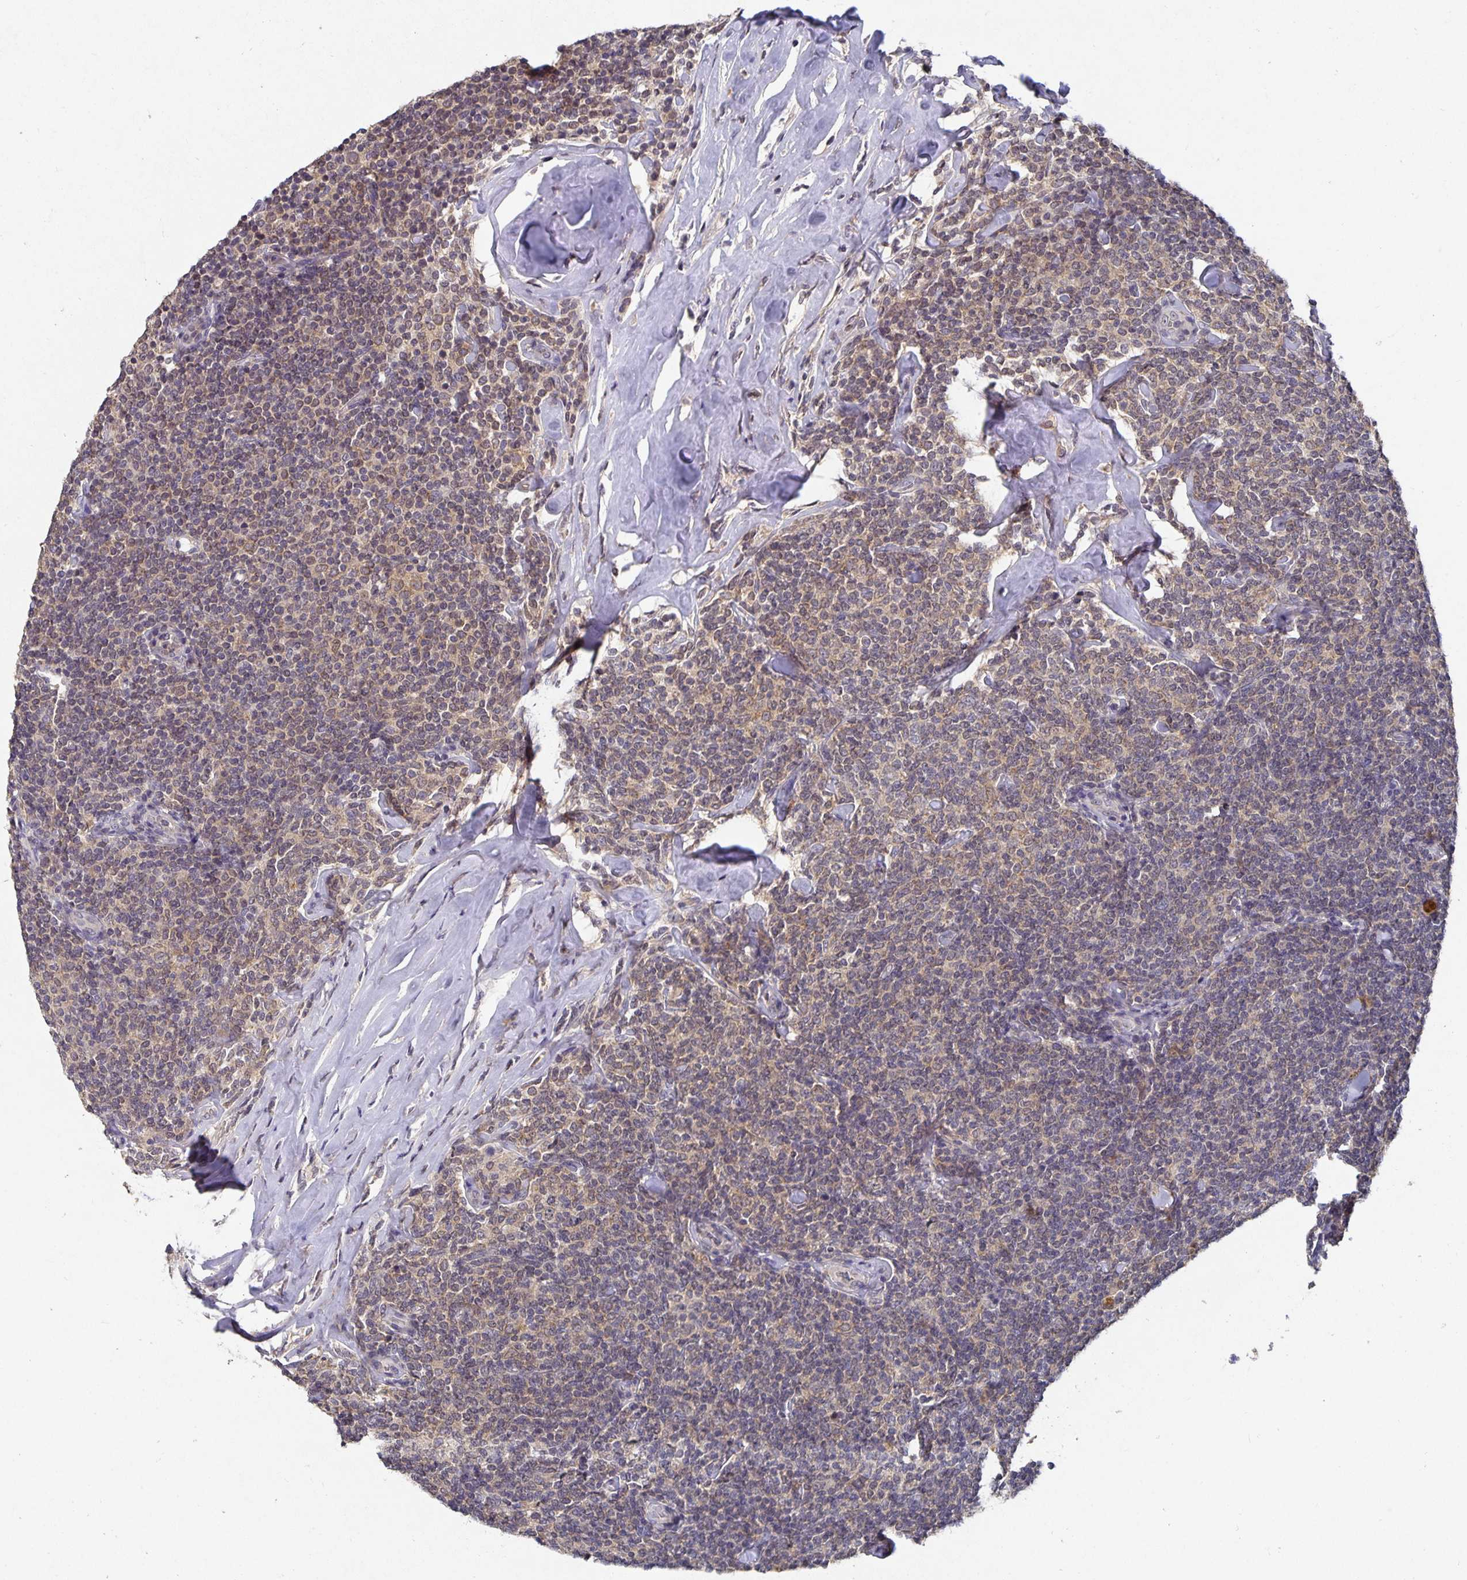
{"staining": {"intensity": "weak", "quantity": "25%-75%", "location": "cytoplasmic/membranous"}, "tissue": "lymphoma", "cell_type": "Tumor cells", "image_type": "cancer", "snomed": [{"axis": "morphology", "description": "Malignant lymphoma, non-Hodgkin's type, Low grade"}, {"axis": "topography", "description": "Lymph node"}], "caption": "Immunohistochemistry (IHC) (DAB (3,3'-diaminobenzidine)) staining of human lymphoma exhibits weak cytoplasmic/membranous protein expression in about 25%-75% of tumor cells.", "gene": "HEPN1", "patient": {"sex": "female", "age": 56}}